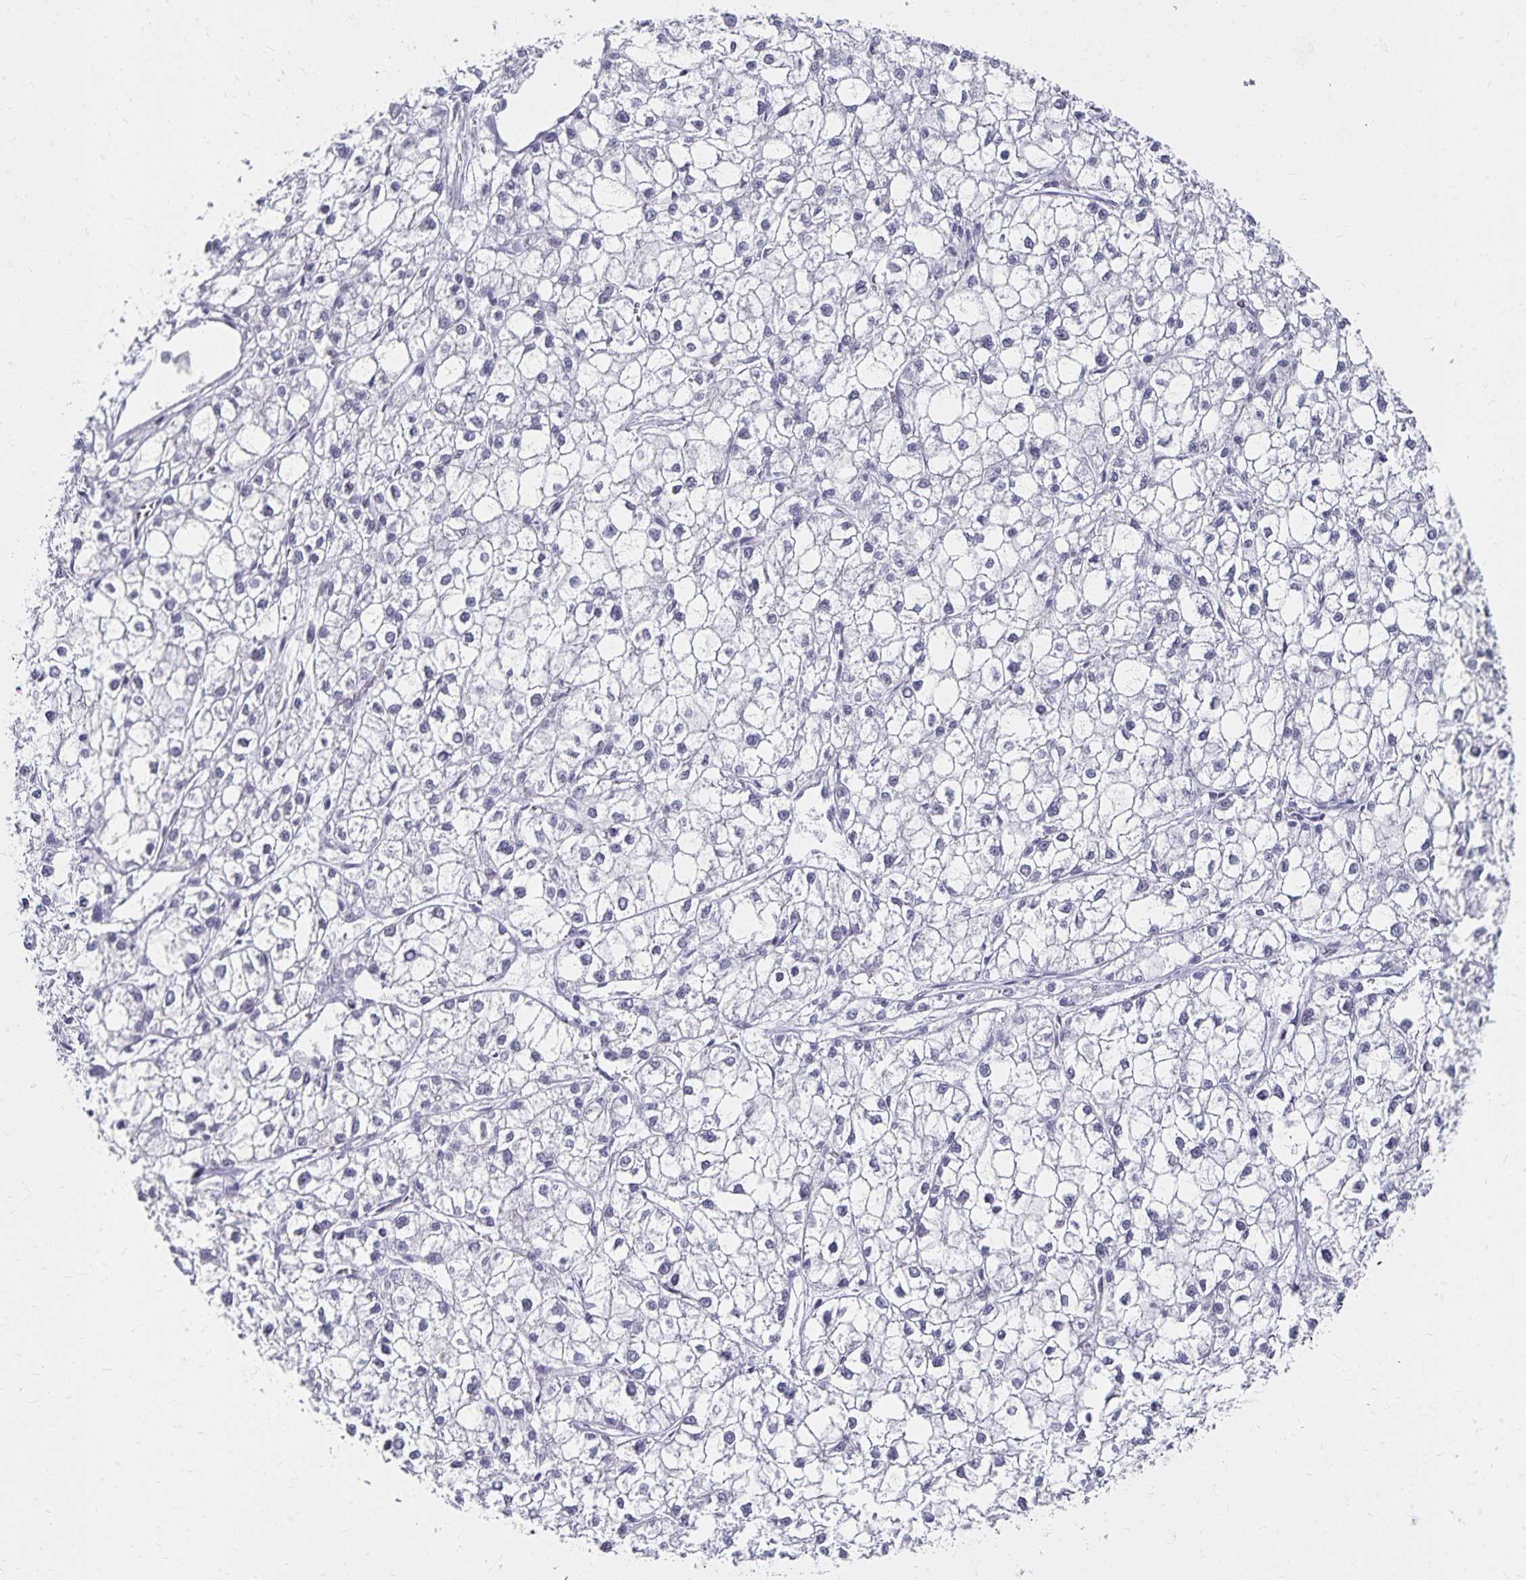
{"staining": {"intensity": "negative", "quantity": "none", "location": "none"}, "tissue": "liver cancer", "cell_type": "Tumor cells", "image_type": "cancer", "snomed": [{"axis": "morphology", "description": "Carcinoma, Hepatocellular, NOS"}, {"axis": "topography", "description": "Liver"}], "caption": "Immunohistochemistry micrograph of neoplastic tissue: human liver cancer stained with DAB (3,3'-diaminobenzidine) demonstrates no significant protein expression in tumor cells.", "gene": "C20orf85", "patient": {"sex": "female", "age": 43}}